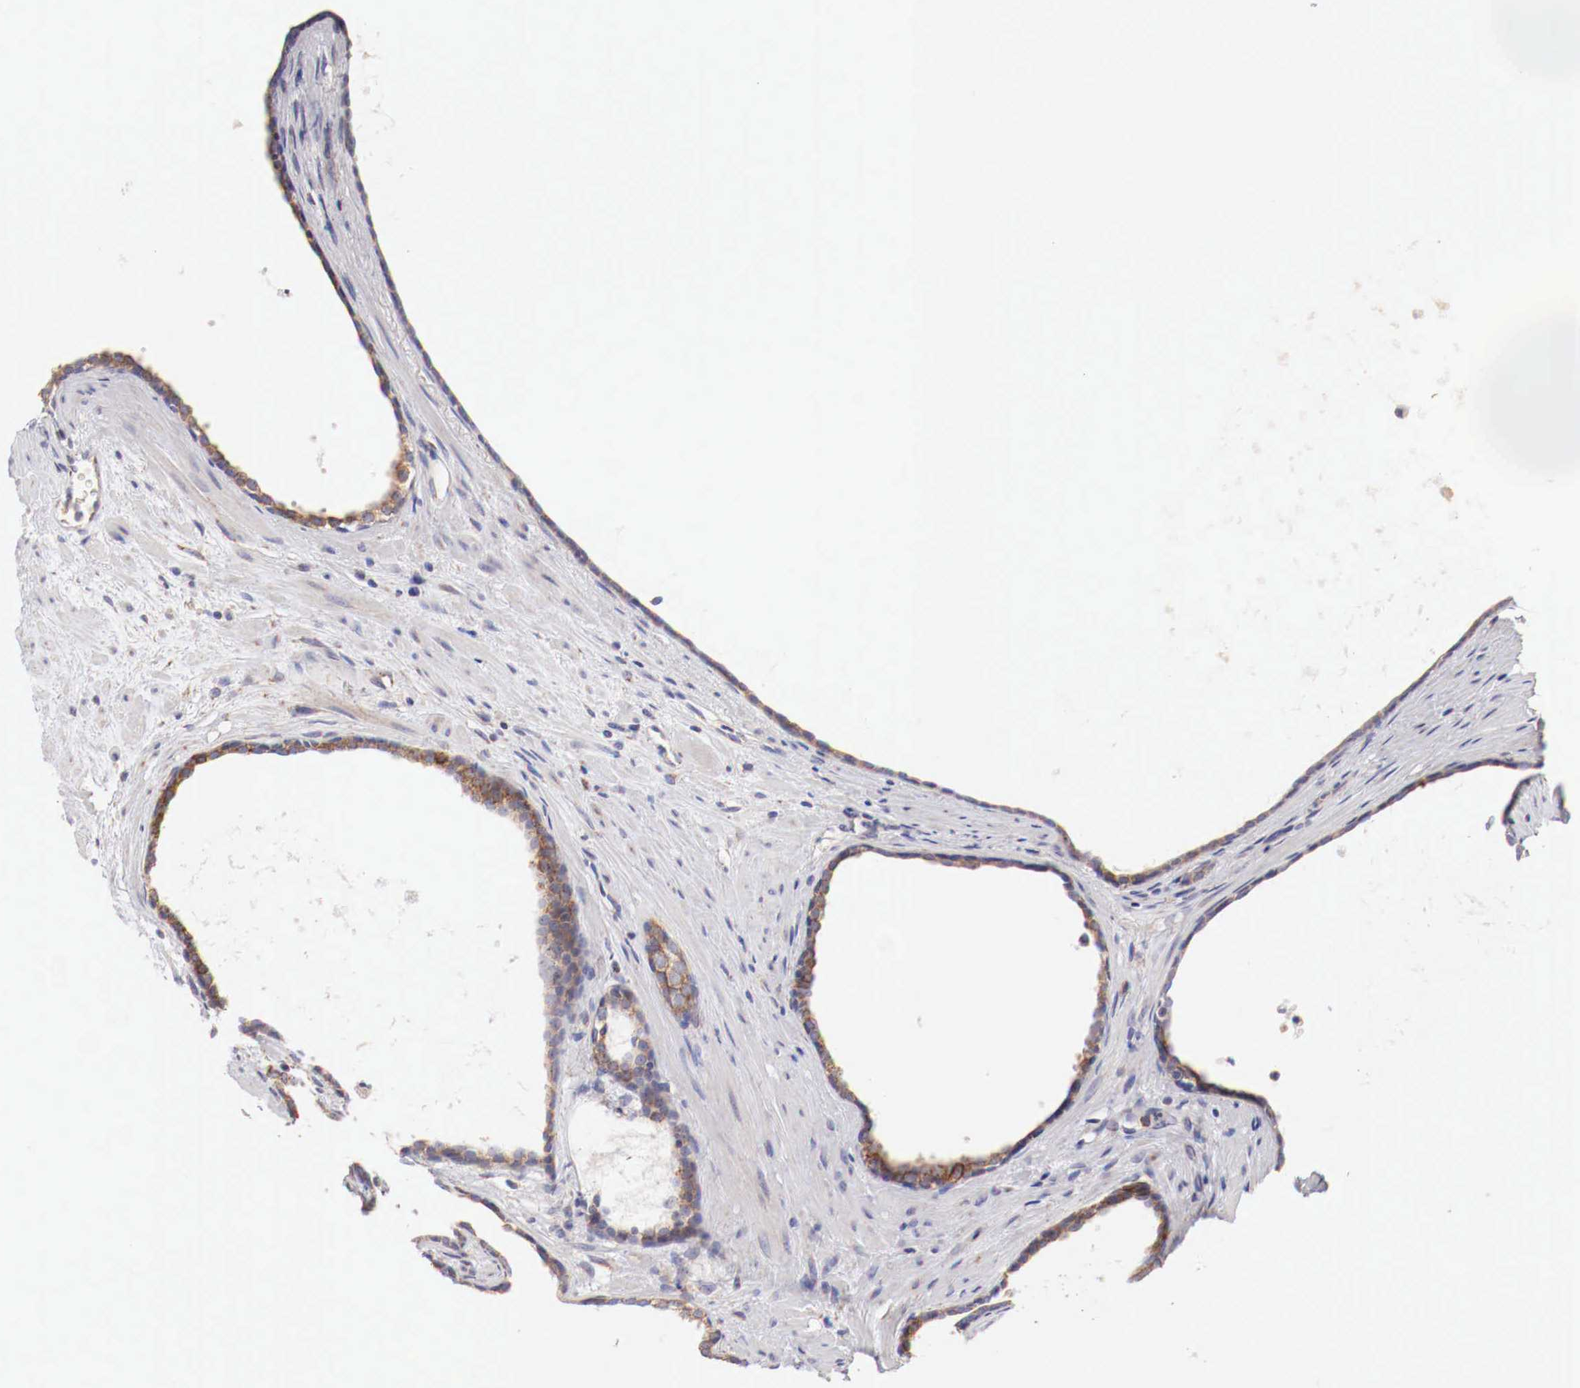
{"staining": {"intensity": "strong", "quantity": ">75%", "location": "cytoplasmic/membranous"}, "tissue": "prostate cancer", "cell_type": "Tumor cells", "image_type": "cancer", "snomed": [{"axis": "morphology", "description": "Adenocarcinoma, High grade"}, {"axis": "topography", "description": "Prostate"}], "caption": "Approximately >75% of tumor cells in human prostate high-grade adenocarcinoma reveal strong cytoplasmic/membranous protein expression as visualized by brown immunohistochemical staining.", "gene": "XPNPEP3", "patient": {"sex": "male", "age": 64}}